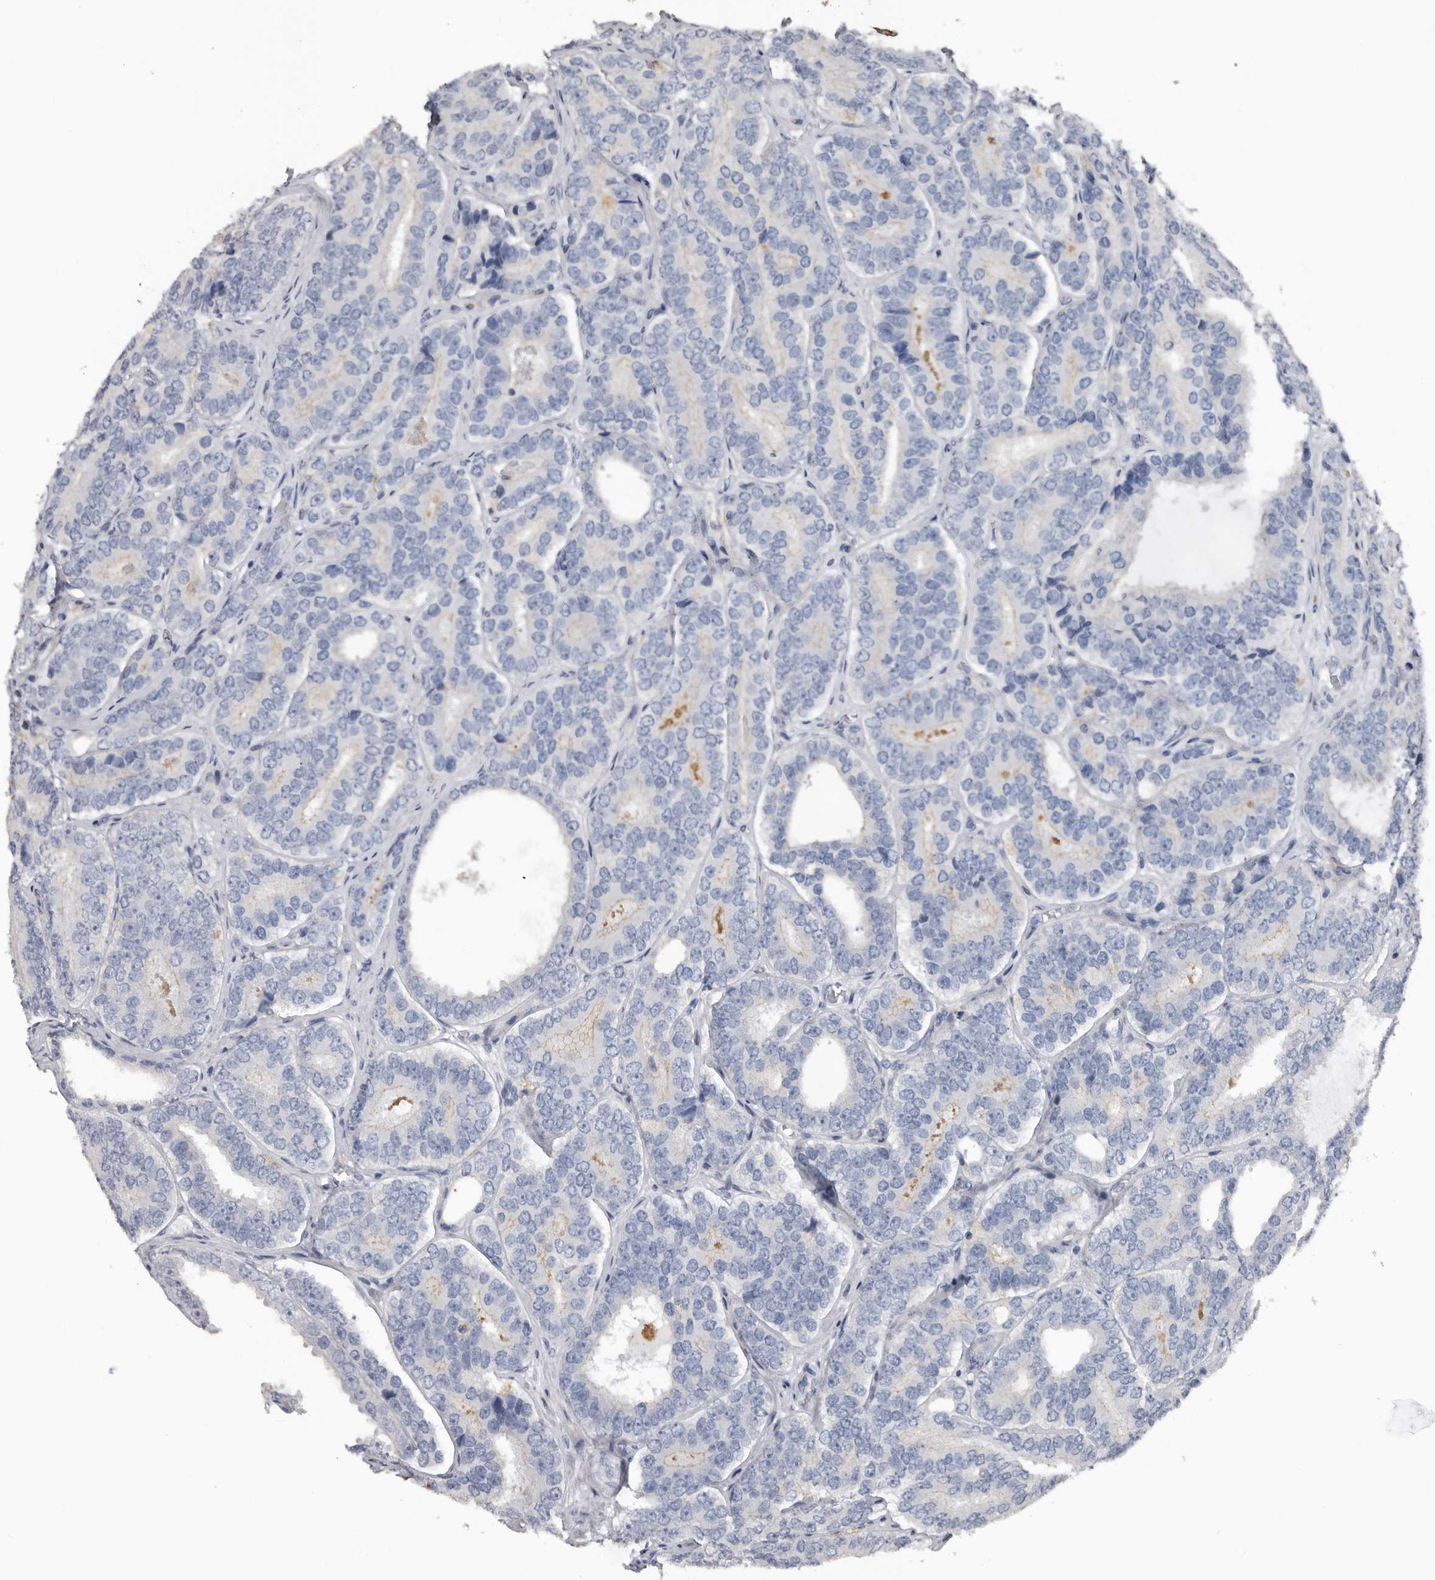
{"staining": {"intensity": "negative", "quantity": "none", "location": "none"}, "tissue": "prostate cancer", "cell_type": "Tumor cells", "image_type": "cancer", "snomed": [{"axis": "morphology", "description": "Adenocarcinoma, High grade"}, {"axis": "topography", "description": "Prostate"}], "caption": "A photomicrograph of prostate cancer stained for a protein demonstrates no brown staining in tumor cells. (Stains: DAB (3,3'-diaminobenzidine) immunohistochemistry with hematoxylin counter stain, Microscopy: brightfield microscopy at high magnification).", "gene": "FABP7", "patient": {"sex": "male", "age": 56}}